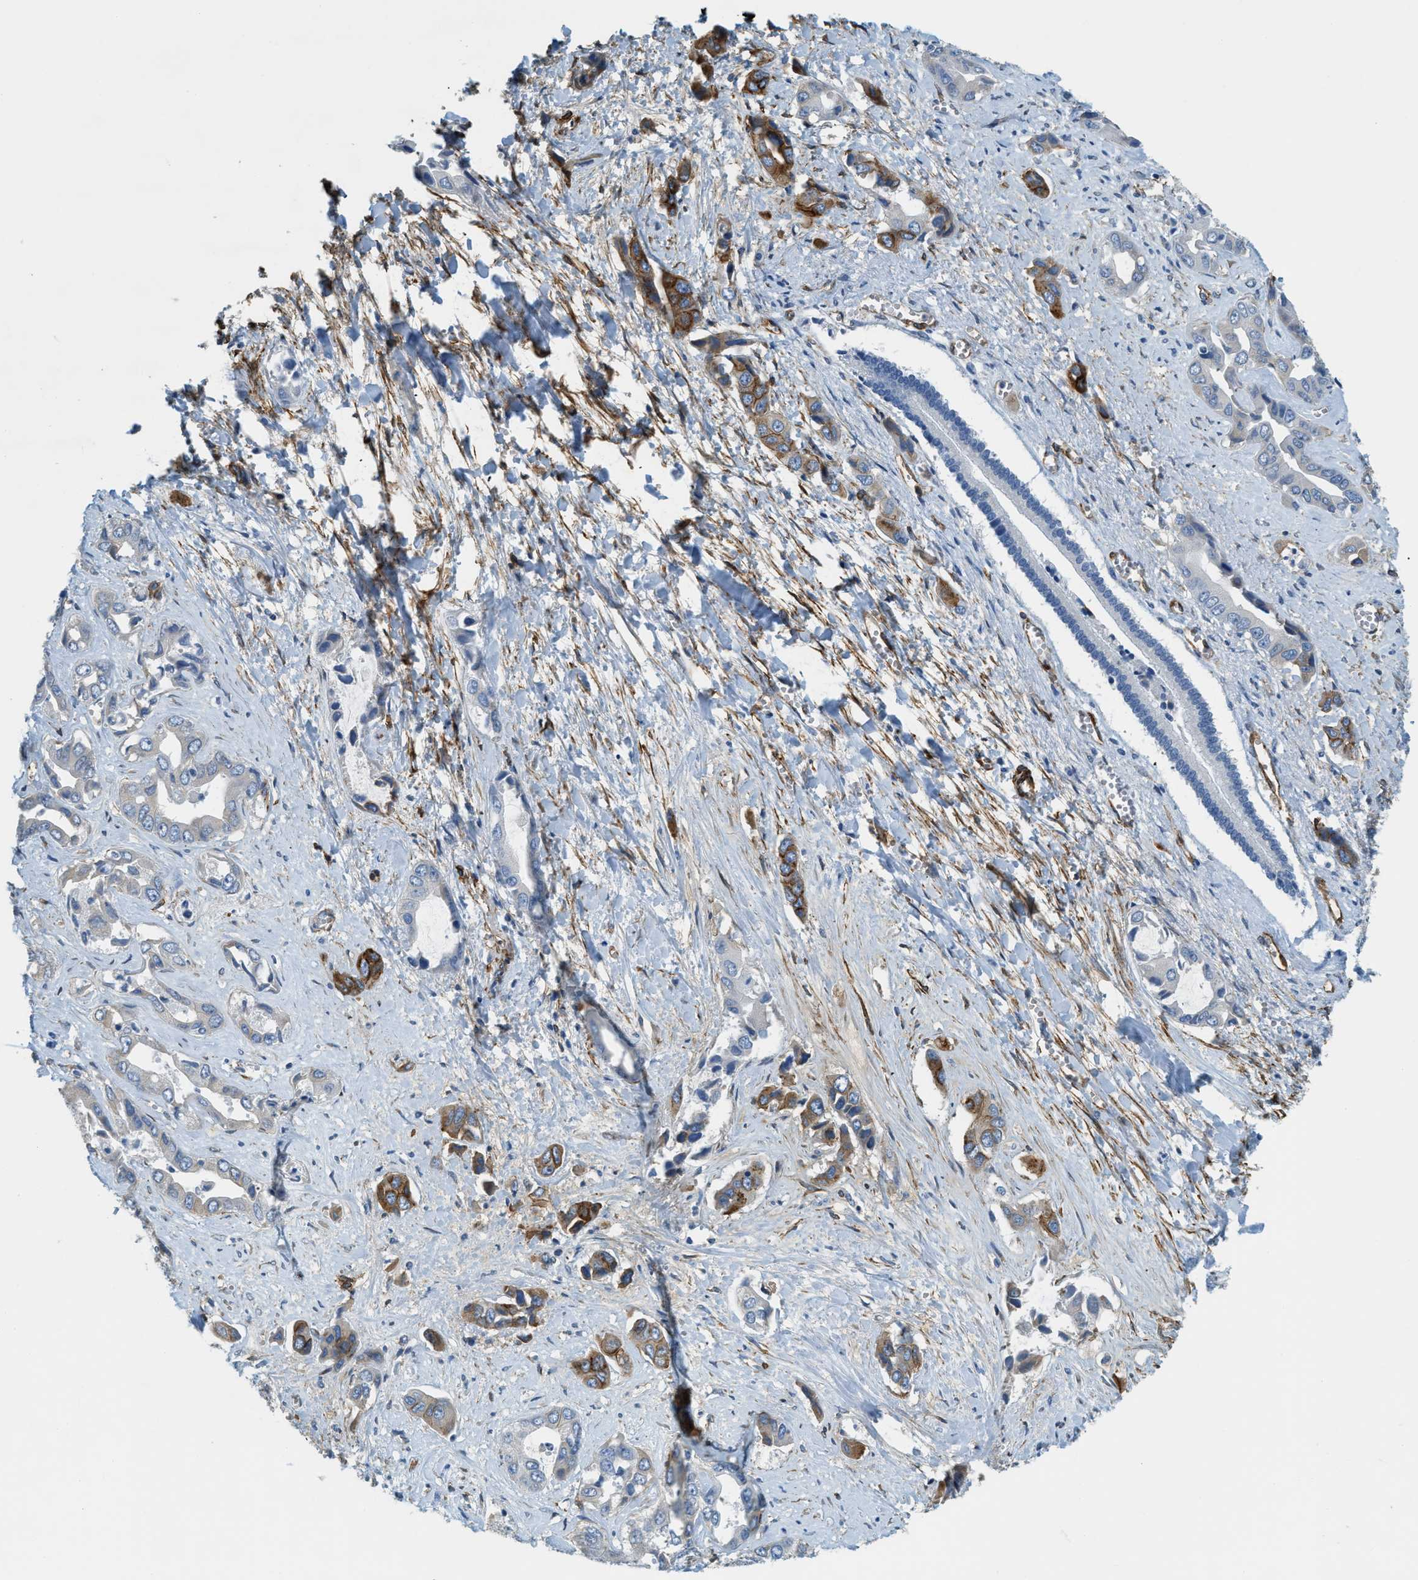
{"staining": {"intensity": "moderate", "quantity": "<25%", "location": "cytoplasmic/membranous"}, "tissue": "liver cancer", "cell_type": "Tumor cells", "image_type": "cancer", "snomed": [{"axis": "morphology", "description": "Cholangiocarcinoma"}, {"axis": "topography", "description": "Liver"}], "caption": "Protein staining shows moderate cytoplasmic/membranous positivity in approximately <25% of tumor cells in liver cancer (cholangiocarcinoma).", "gene": "TMEM43", "patient": {"sex": "female", "age": 52}}